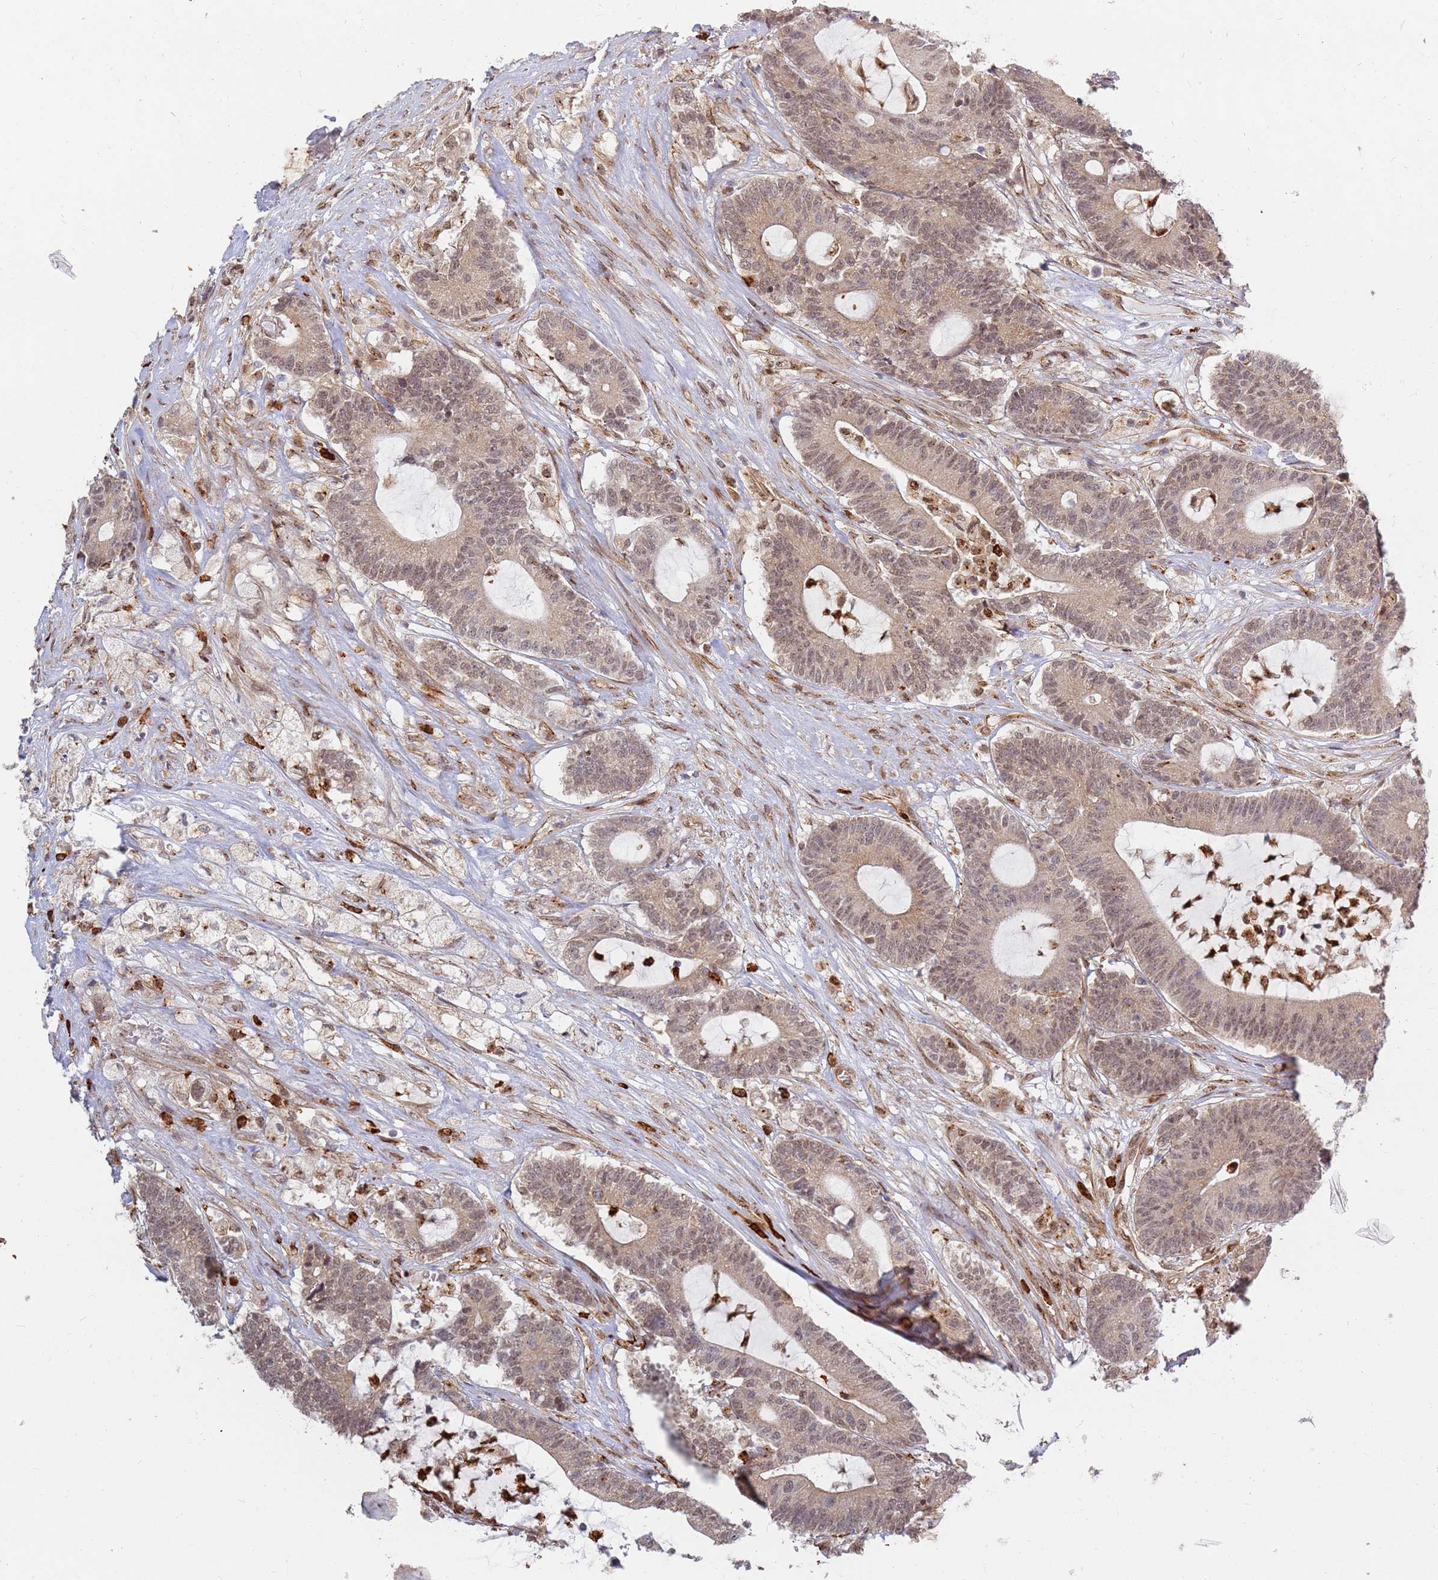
{"staining": {"intensity": "moderate", "quantity": ">75%", "location": "nuclear"}, "tissue": "colorectal cancer", "cell_type": "Tumor cells", "image_type": "cancer", "snomed": [{"axis": "morphology", "description": "Adenocarcinoma, NOS"}, {"axis": "topography", "description": "Colon"}], "caption": "Immunohistochemical staining of colorectal cancer displays moderate nuclear protein expression in about >75% of tumor cells. (Brightfield microscopy of DAB IHC at high magnification).", "gene": "CEP170", "patient": {"sex": "female", "age": 84}}